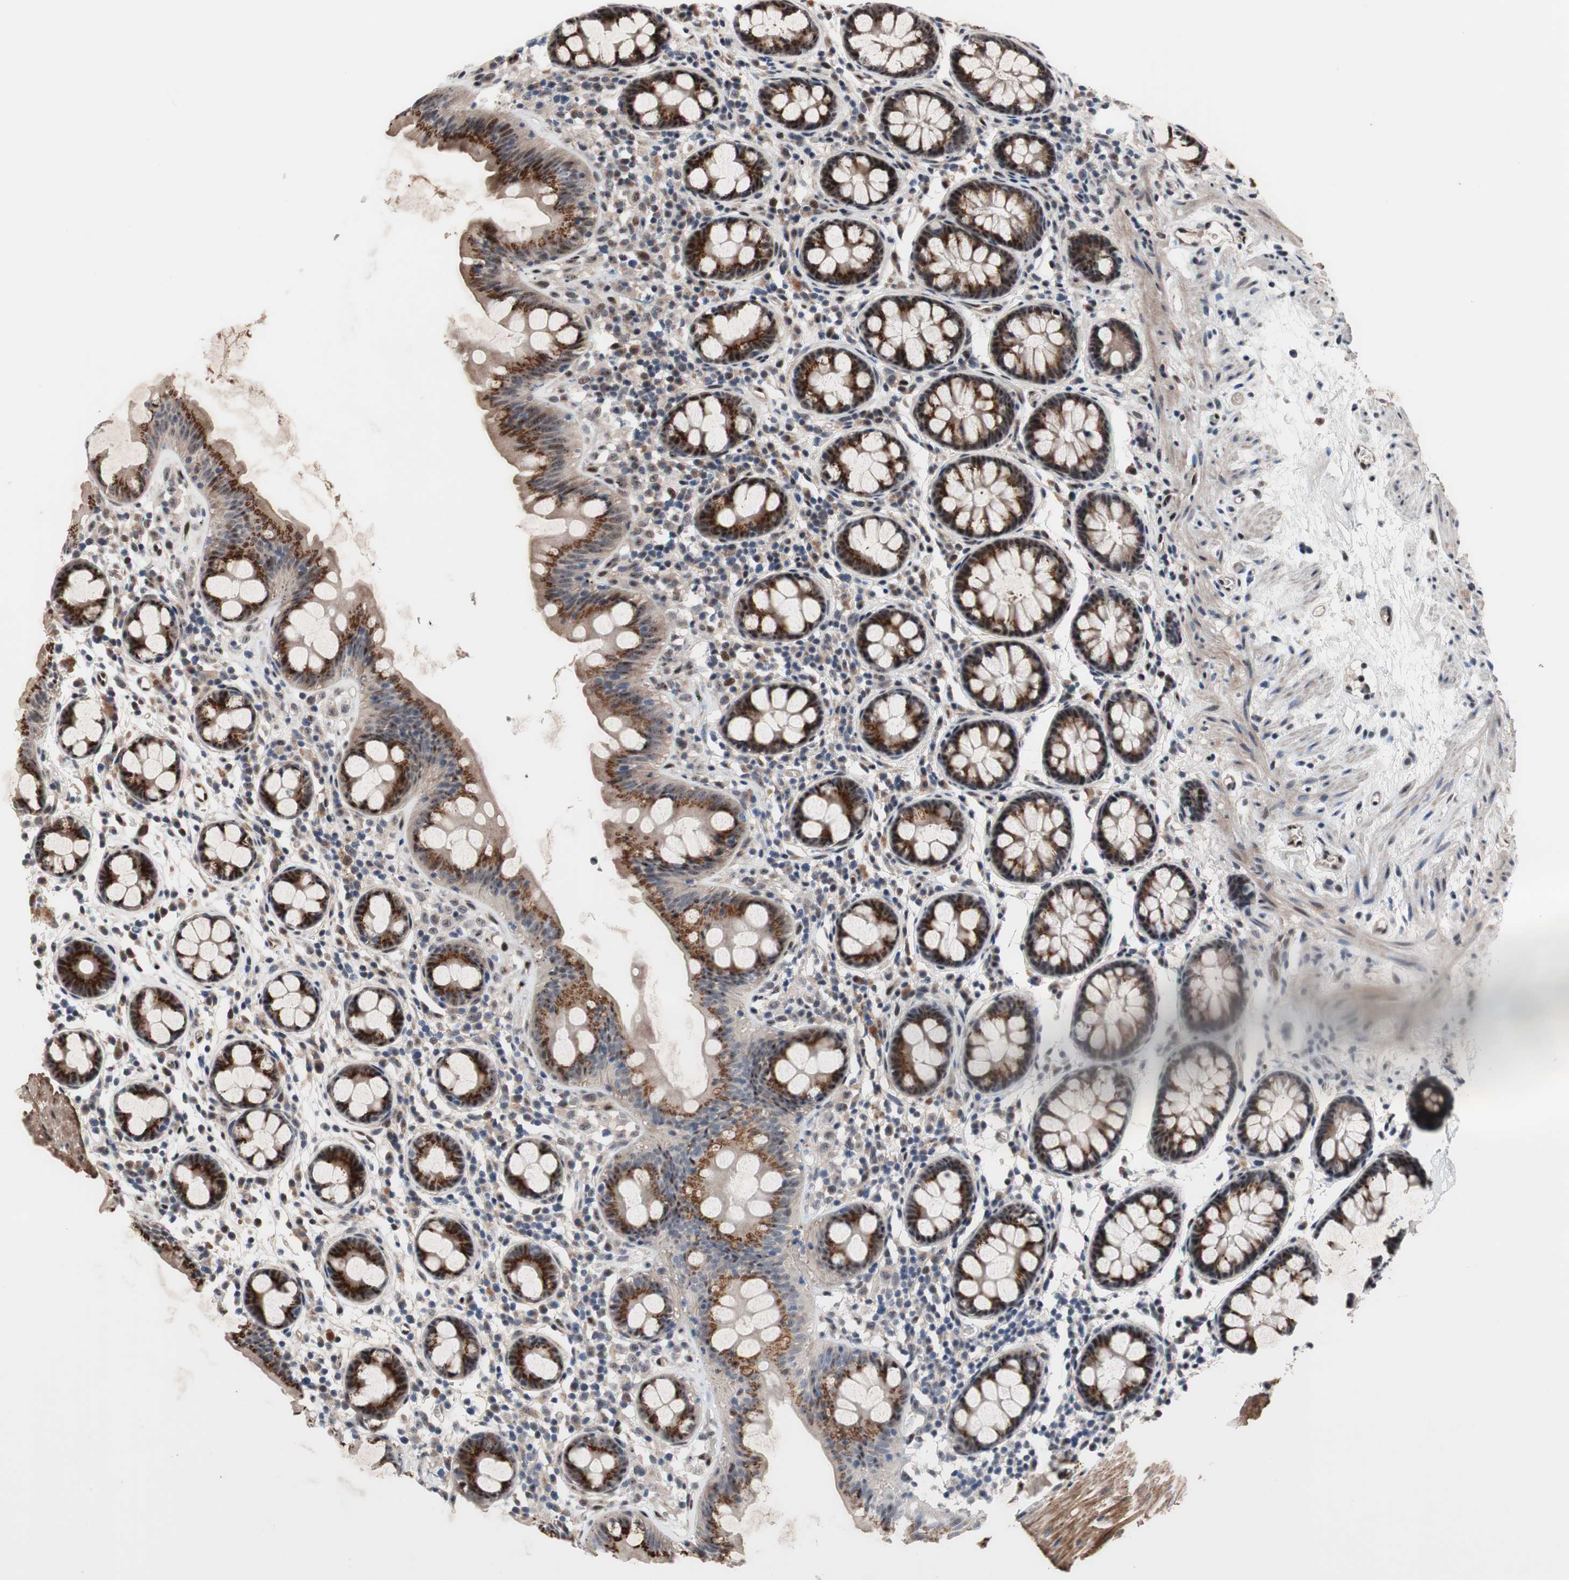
{"staining": {"intensity": "moderate", "quantity": ">75%", "location": "cytoplasmic/membranous"}, "tissue": "colon", "cell_type": "Endothelial cells", "image_type": "normal", "snomed": [{"axis": "morphology", "description": "Normal tissue, NOS"}, {"axis": "topography", "description": "Colon"}], "caption": "Protein staining reveals moderate cytoplasmic/membranous positivity in about >75% of endothelial cells in benign colon.", "gene": "PINX1", "patient": {"sex": "female", "age": 80}}